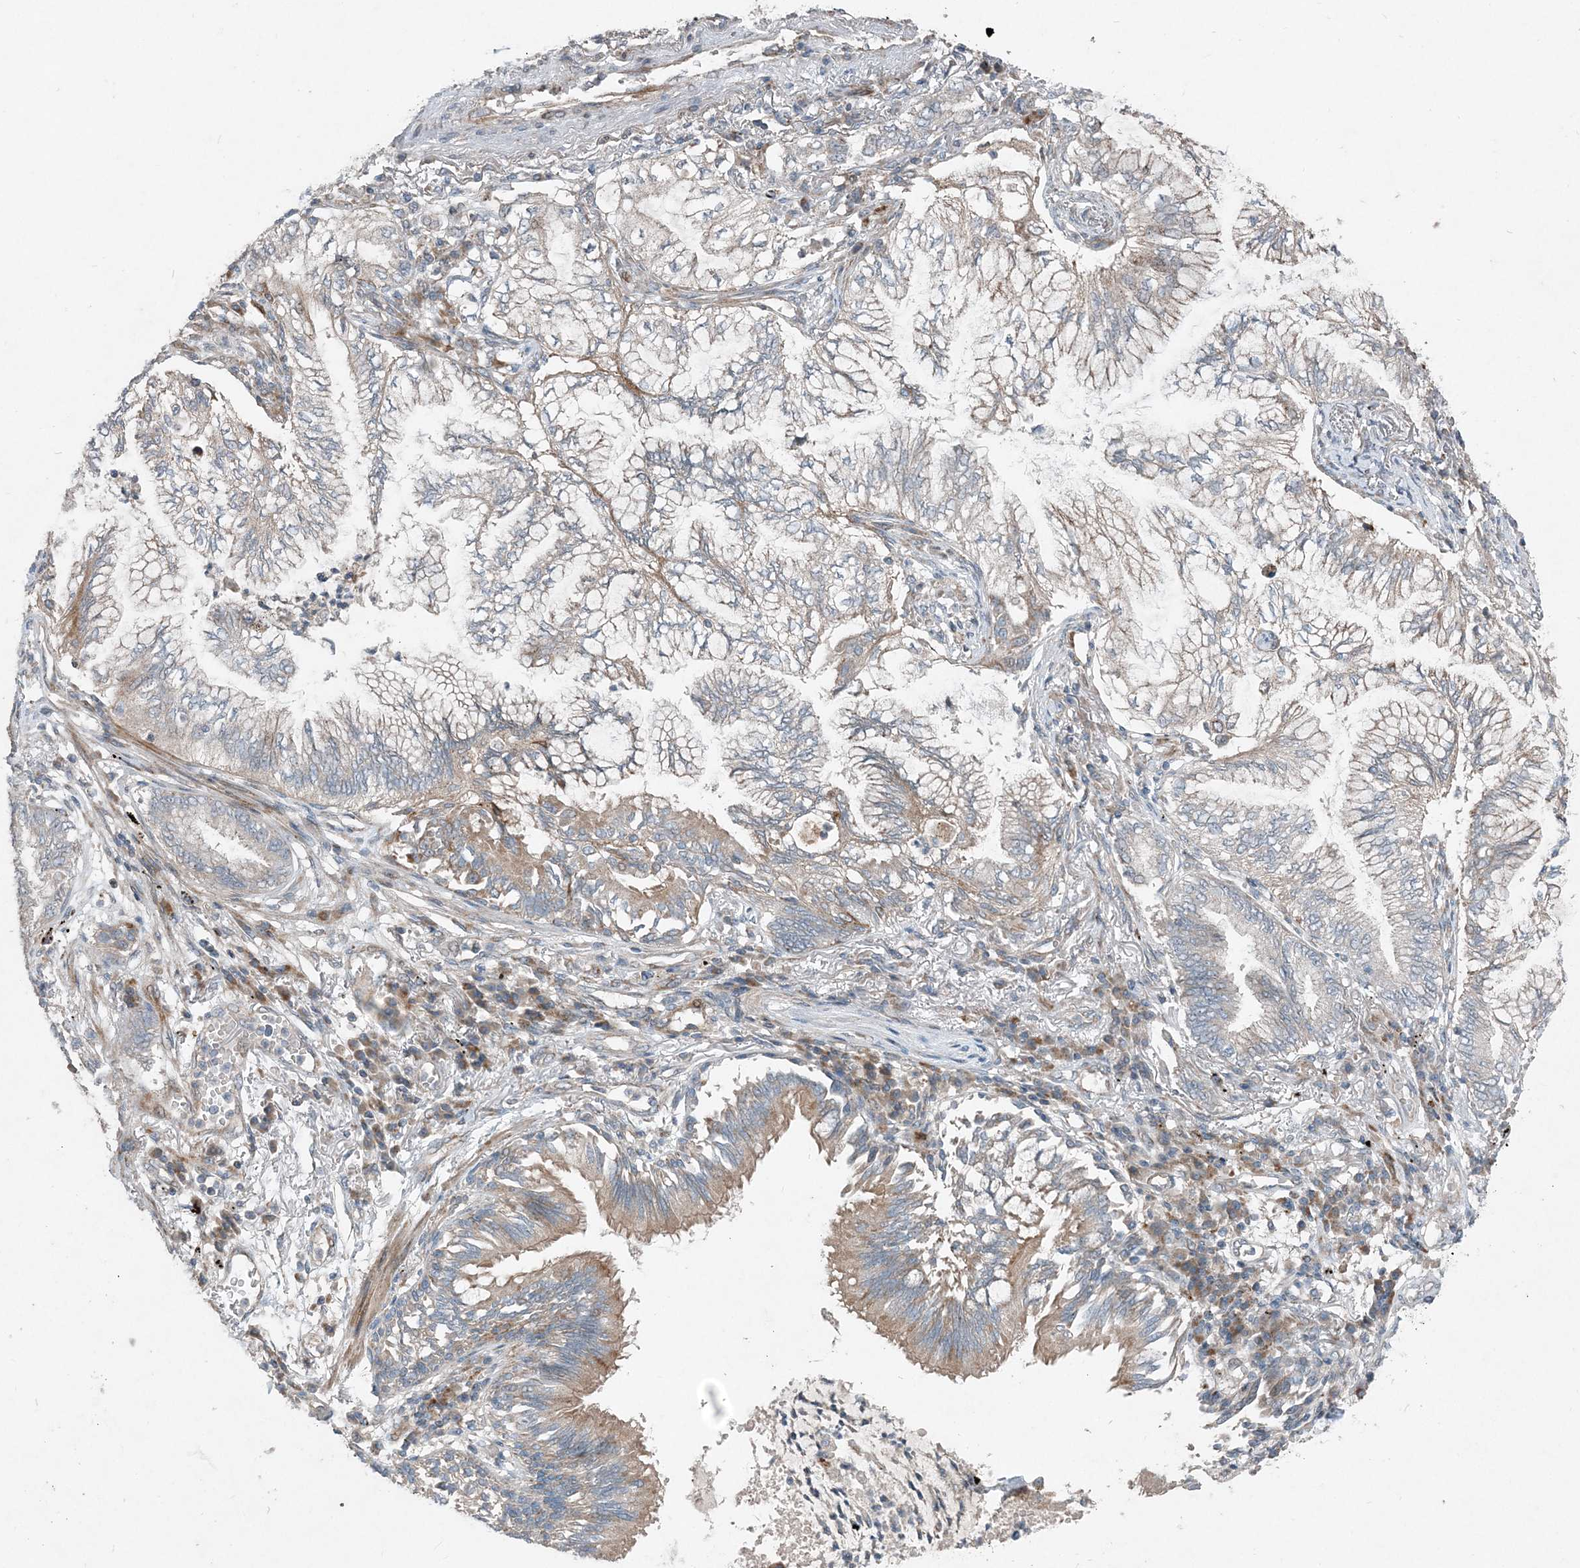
{"staining": {"intensity": "negative", "quantity": "none", "location": "none"}, "tissue": "lung cancer", "cell_type": "Tumor cells", "image_type": "cancer", "snomed": [{"axis": "morphology", "description": "Adenocarcinoma, NOS"}, {"axis": "topography", "description": "Lung"}], "caption": "Immunohistochemical staining of human lung cancer (adenocarcinoma) demonstrates no significant expression in tumor cells.", "gene": "INTU", "patient": {"sex": "female", "age": 70}}